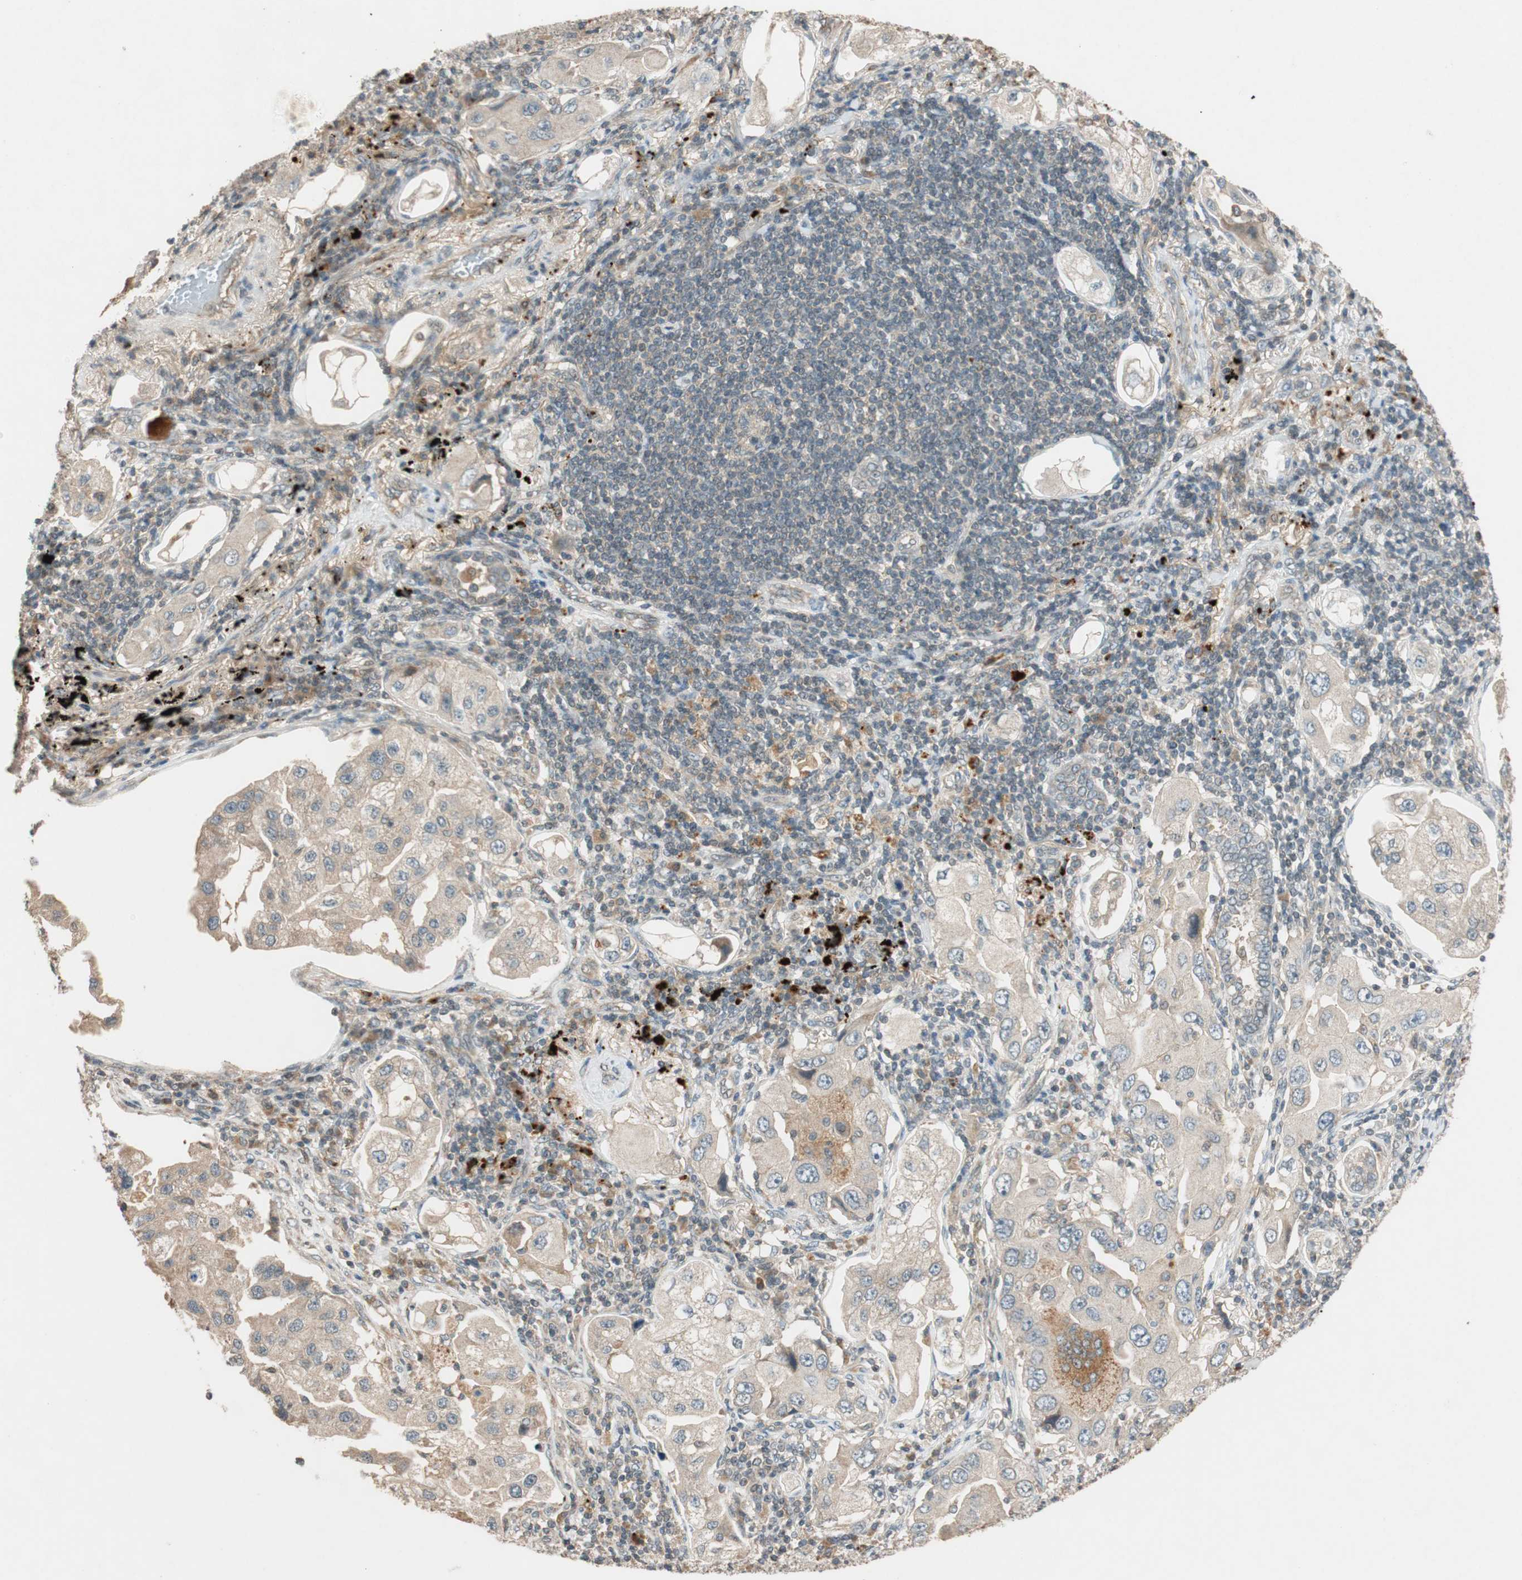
{"staining": {"intensity": "weak", "quantity": ">75%", "location": "cytoplasmic/membranous"}, "tissue": "lung cancer", "cell_type": "Tumor cells", "image_type": "cancer", "snomed": [{"axis": "morphology", "description": "Adenocarcinoma, NOS"}, {"axis": "topography", "description": "Lung"}], "caption": "An image of lung cancer stained for a protein reveals weak cytoplasmic/membranous brown staining in tumor cells.", "gene": "GLB1", "patient": {"sex": "female", "age": 65}}